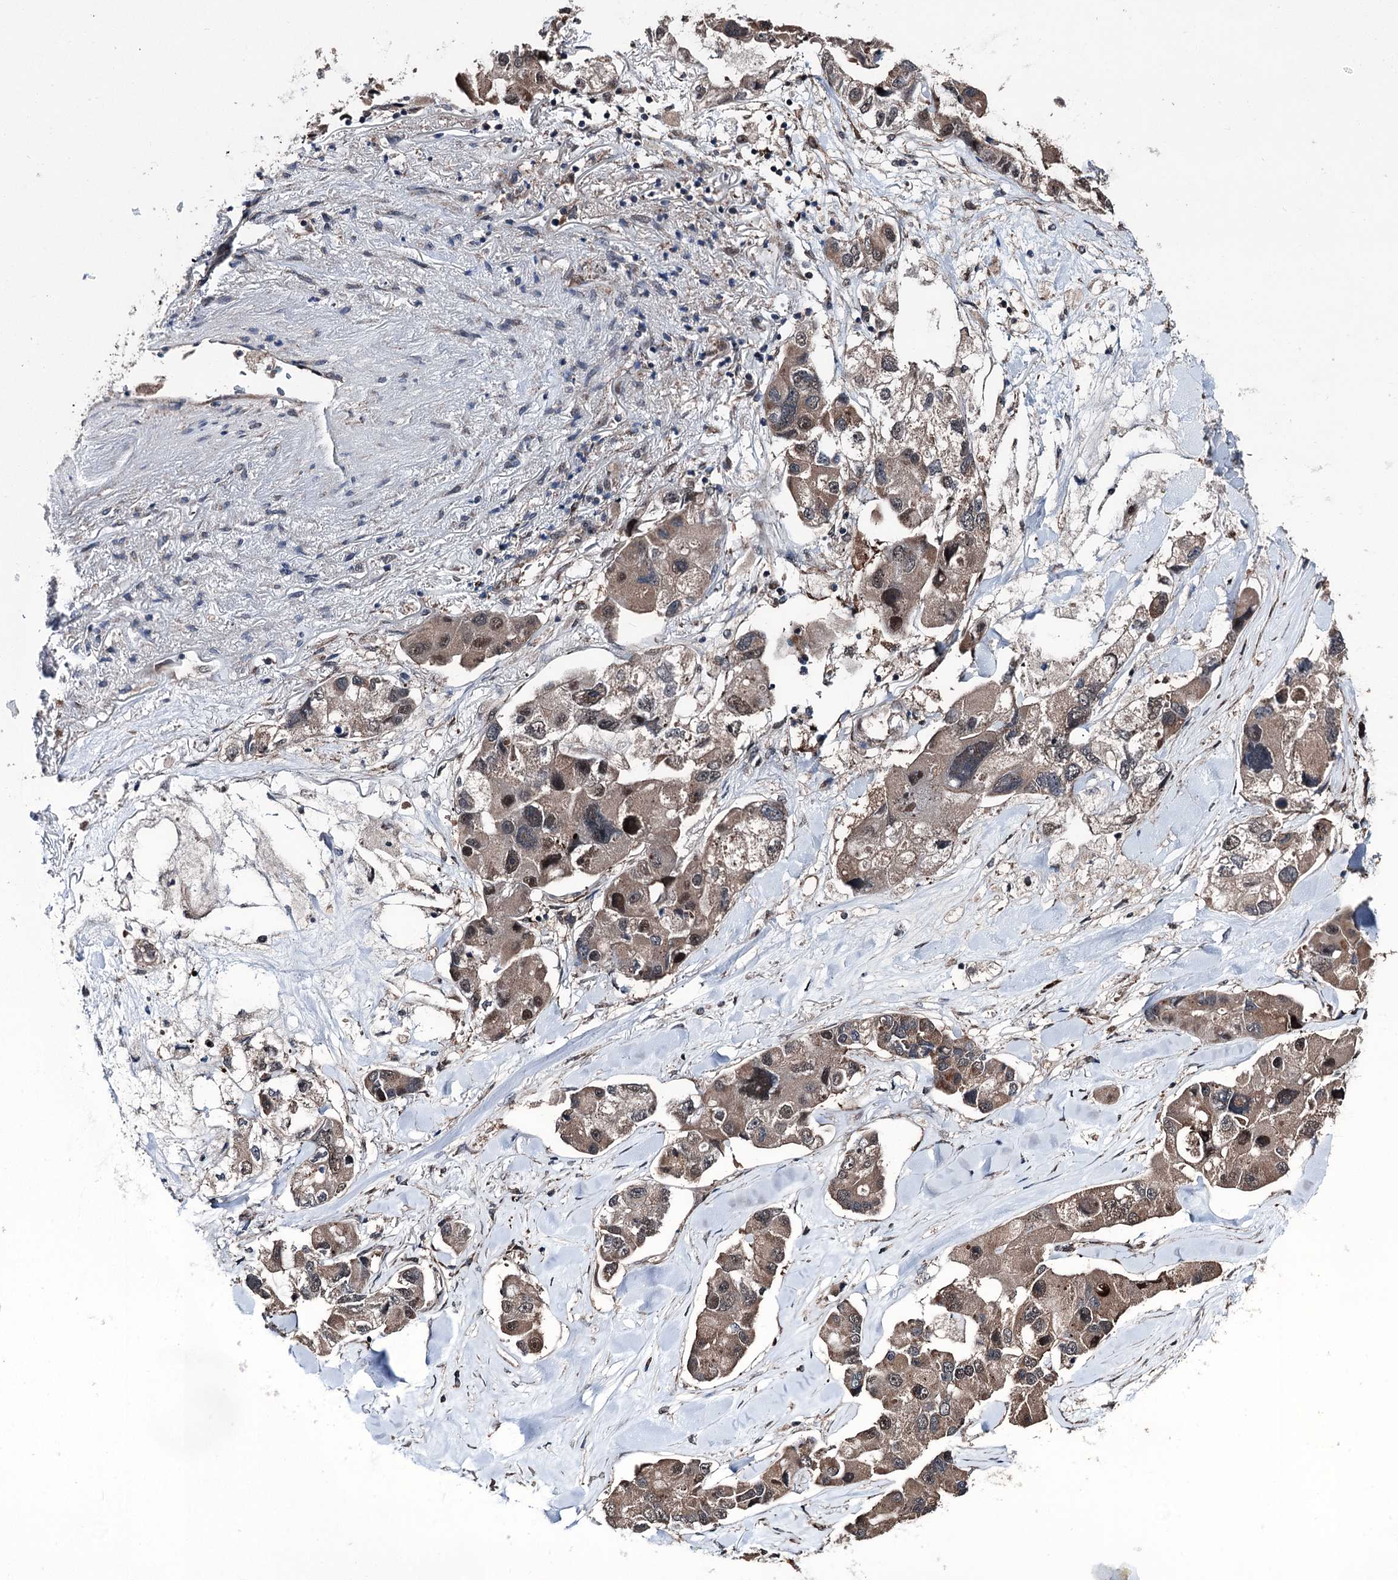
{"staining": {"intensity": "weak", "quantity": ">75%", "location": "cytoplasmic/membranous,nuclear"}, "tissue": "lung cancer", "cell_type": "Tumor cells", "image_type": "cancer", "snomed": [{"axis": "morphology", "description": "Adenocarcinoma, NOS"}, {"axis": "topography", "description": "Lung"}], "caption": "The image reveals a brown stain indicating the presence of a protein in the cytoplasmic/membranous and nuclear of tumor cells in lung adenocarcinoma.", "gene": "PSMD13", "patient": {"sex": "female", "age": 54}}